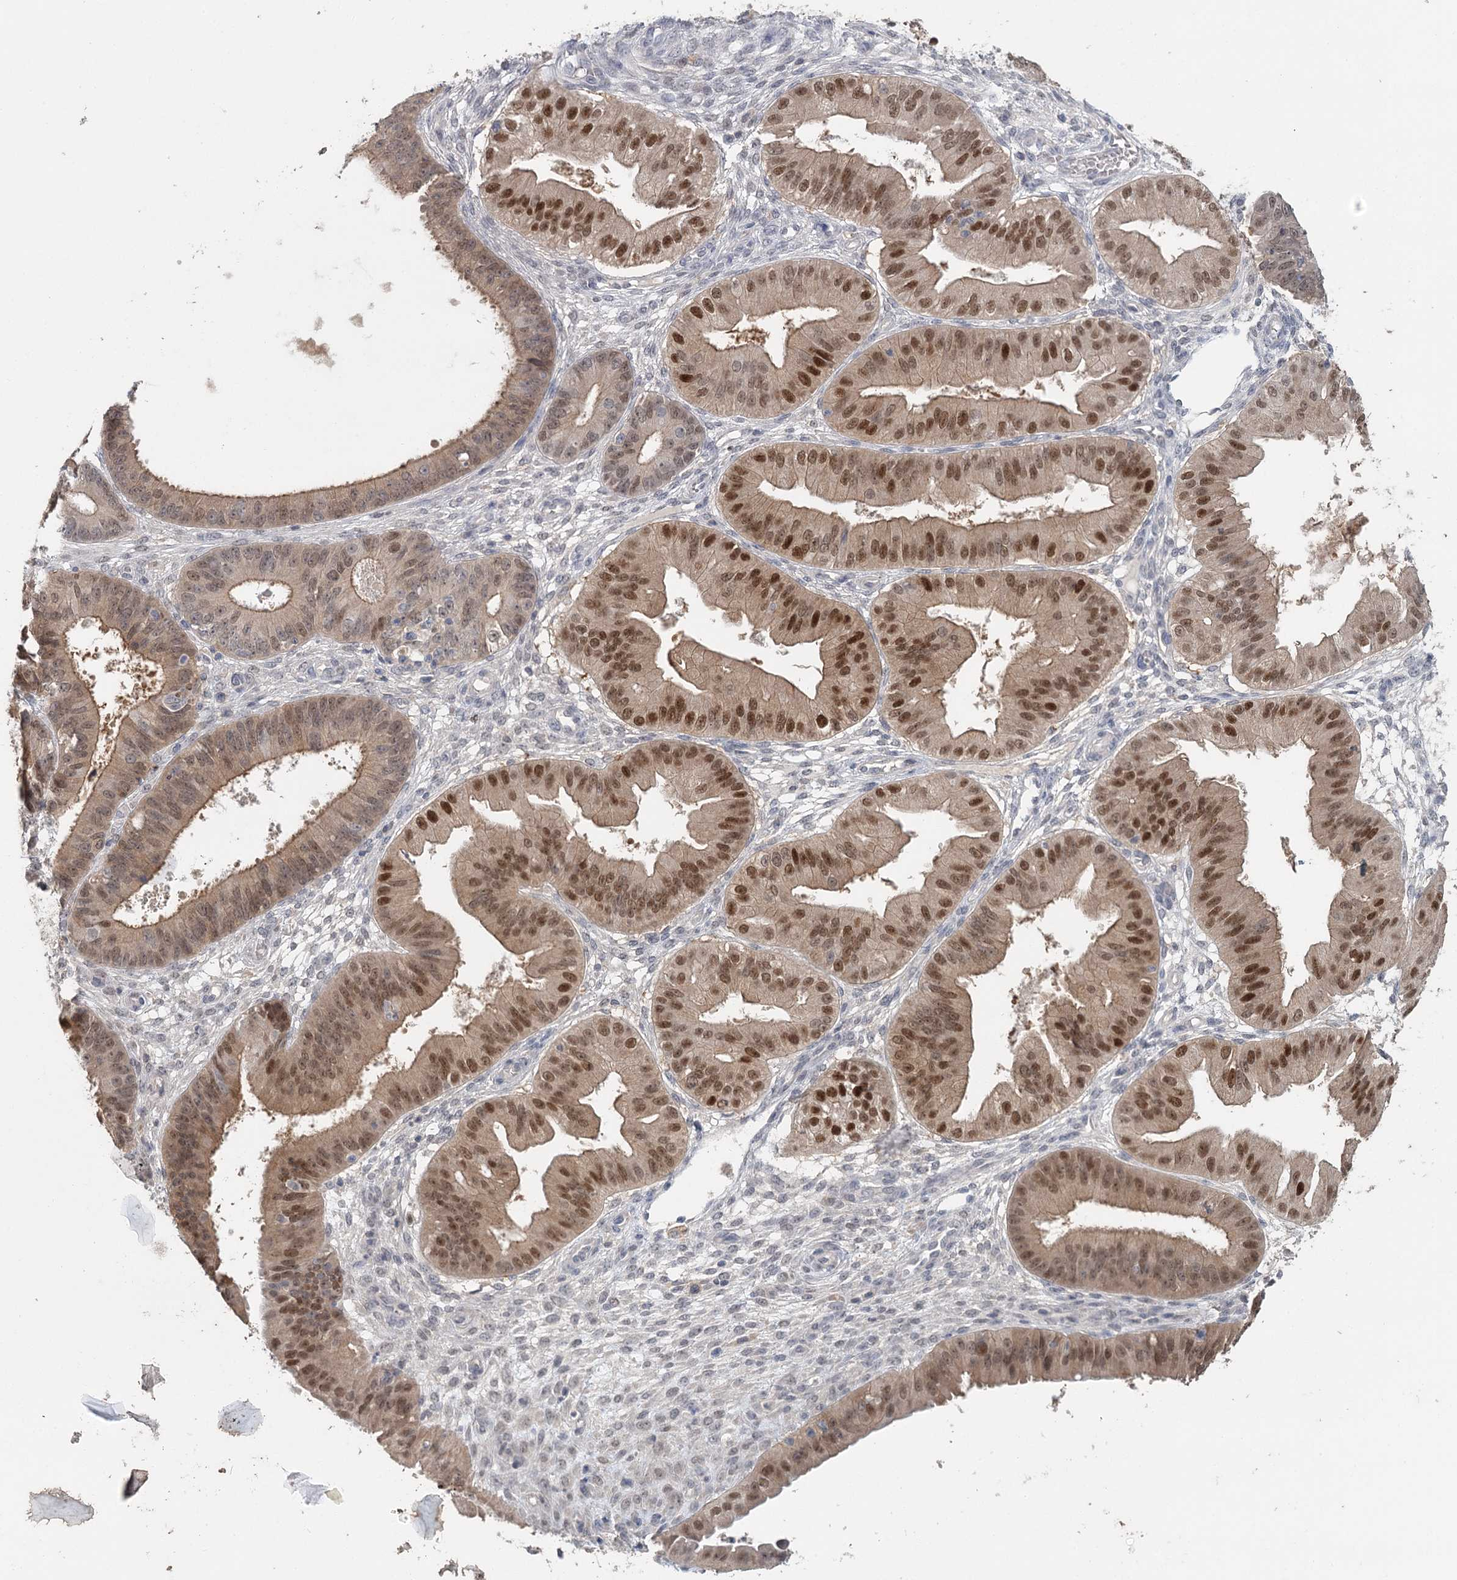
{"staining": {"intensity": "moderate", "quantity": ">75%", "location": "cytoplasmic/membranous,nuclear"}, "tissue": "ovarian cancer", "cell_type": "Tumor cells", "image_type": "cancer", "snomed": [{"axis": "morphology", "description": "Carcinoma, endometroid"}, {"axis": "topography", "description": "Appendix"}, {"axis": "topography", "description": "Ovary"}], "caption": "The photomicrograph reveals immunohistochemical staining of ovarian cancer. There is moderate cytoplasmic/membranous and nuclear expression is identified in approximately >75% of tumor cells.", "gene": "ADK", "patient": {"sex": "female", "age": 42}}